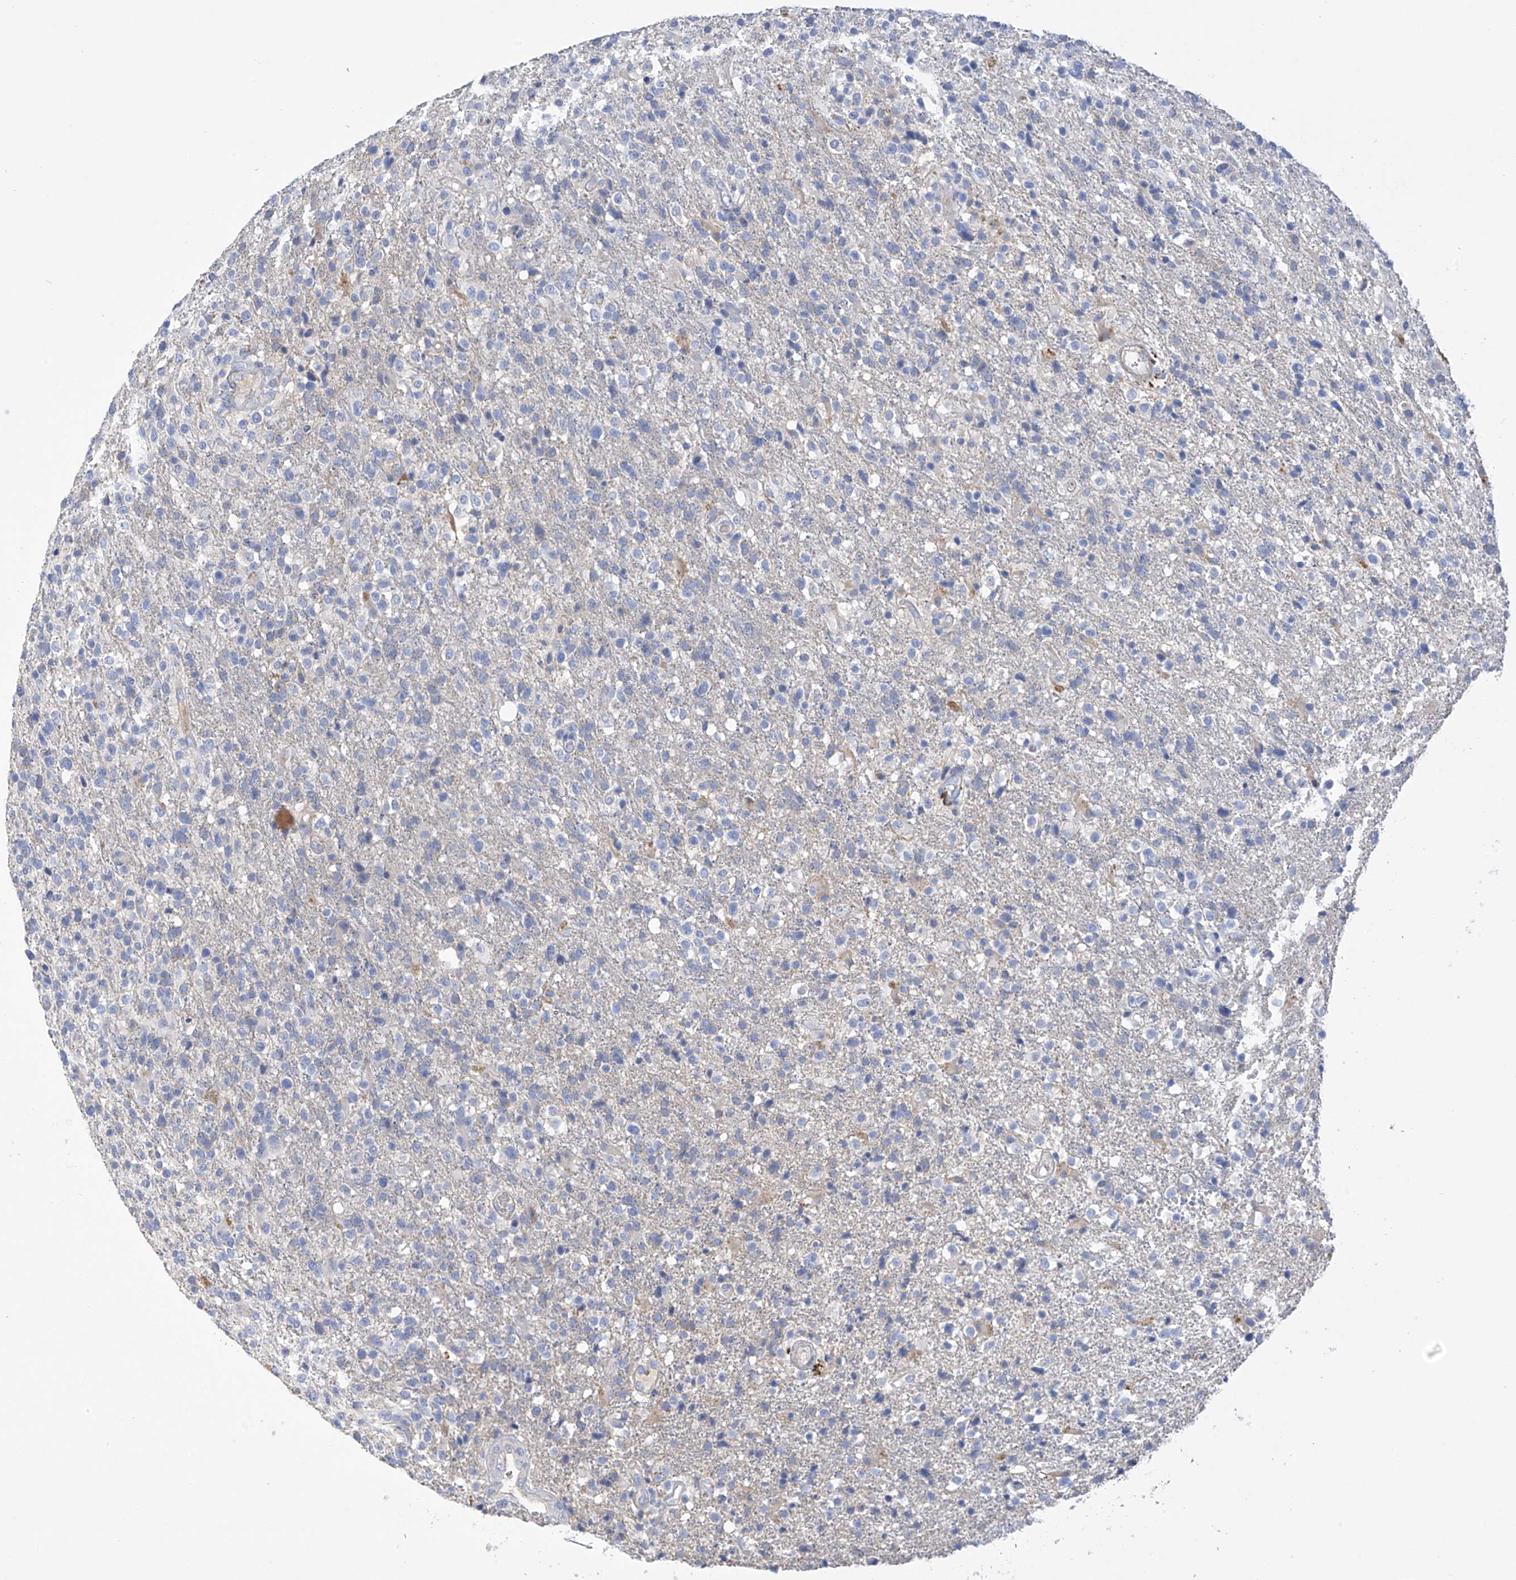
{"staining": {"intensity": "negative", "quantity": "none", "location": "none"}, "tissue": "glioma", "cell_type": "Tumor cells", "image_type": "cancer", "snomed": [{"axis": "morphology", "description": "Glioma, malignant, High grade"}, {"axis": "topography", "description": "Brain"}], "caption": "A micrograph of human glioma is negative for staining in tumor cells.", "gene": "PRSS12", "patient": {"sex": "male", "age": 72}}